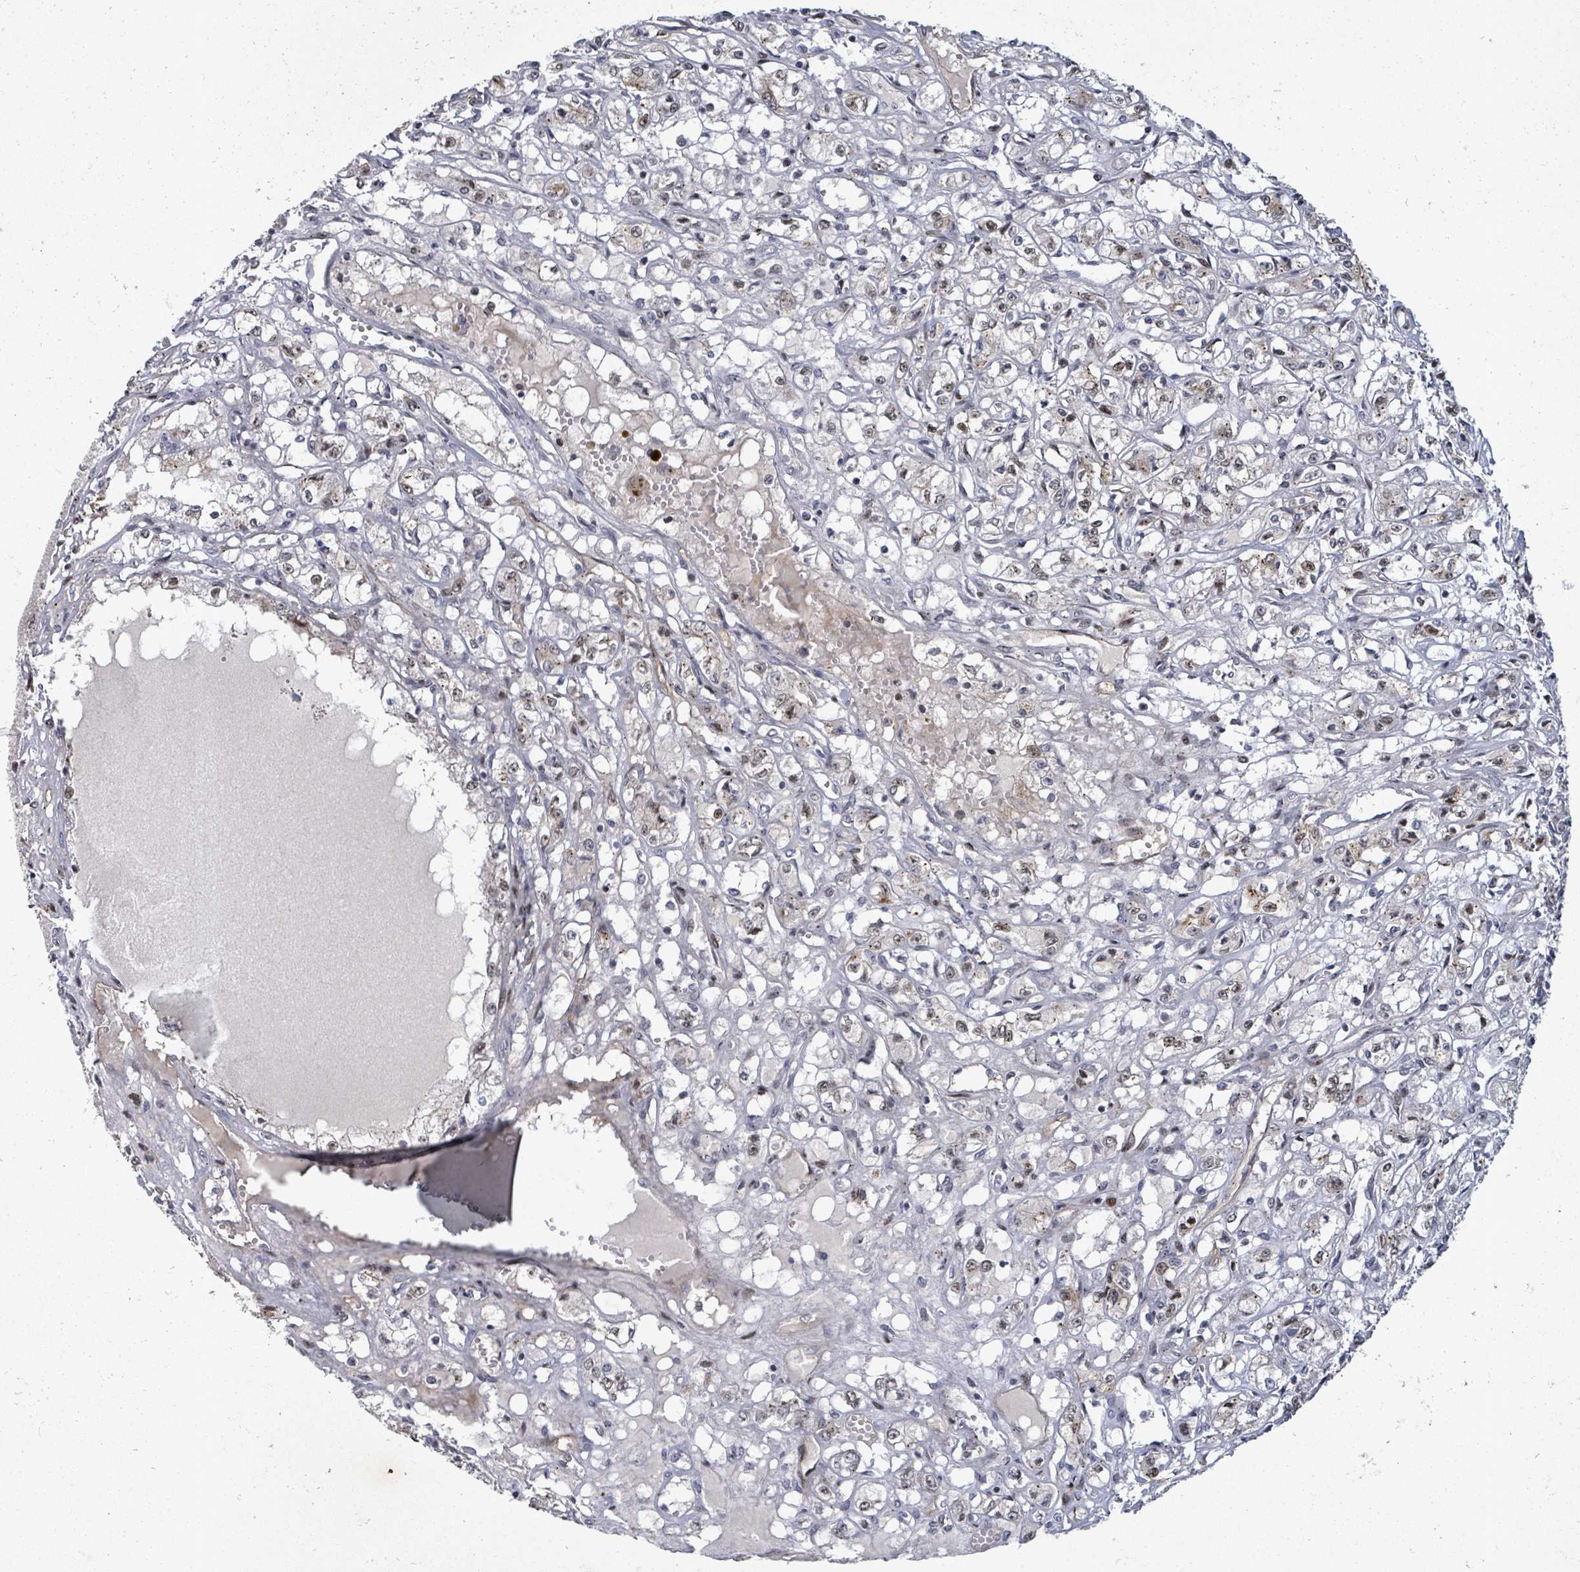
{"staining": {"intensity": "negative", "quantity": "none", "location": "none"}, "tissue": "renal cancer", "cell_type": "Tumor cells", "image_type": "cancer", "snomed": [{"axis": "morphology", "description": "Adenocarcinoma, NOS"}, {"axis": "topography", "description": "Kidney"}], "caption": "Human adenocarcinoma (renal) stained for a protein using IHC shows no staining in tumor cells.", "gene": "TUSC1", "patient": {"sex": "male", "age": 56}}